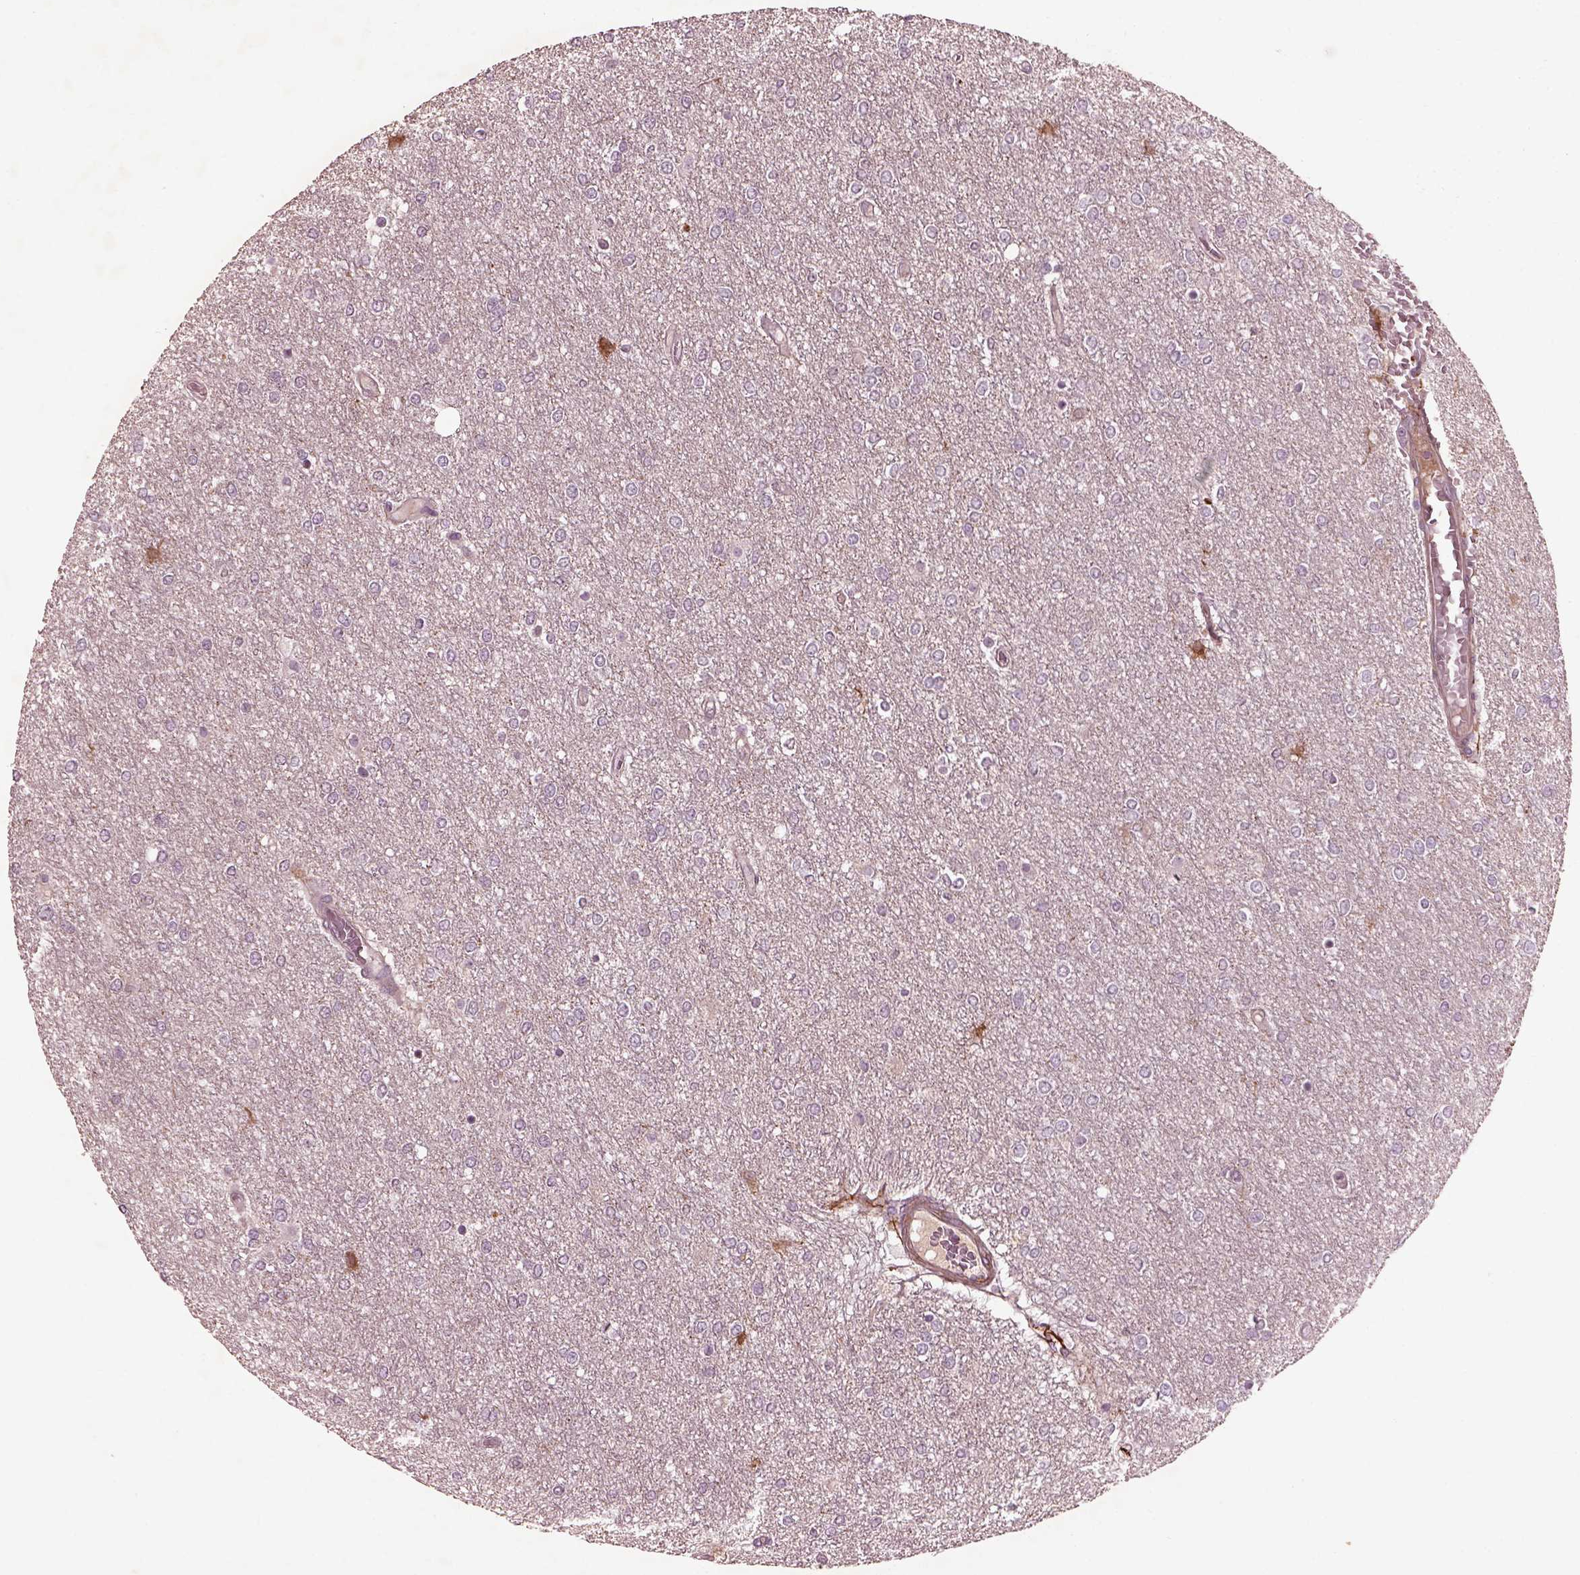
{"staining": {"intensity": "negative", "quantity": "none", "location": "none"}, "tissue": "glioma", "cell_type": "Tumor cells", "image_type": "cancer", "snomed": [{"axis": "morphology", "description": "Glioma, malignant, High grade"}, {"axis": "topography", "description": "Brain"}], "caption": "An IHC histopathology image of high-grade glioma (malignant) is shown. There is no staining in tumor cells of high-grade glioma (malignant).", "gene": "EFEMP1", "patient": {"sex": "female", "age": 61}}